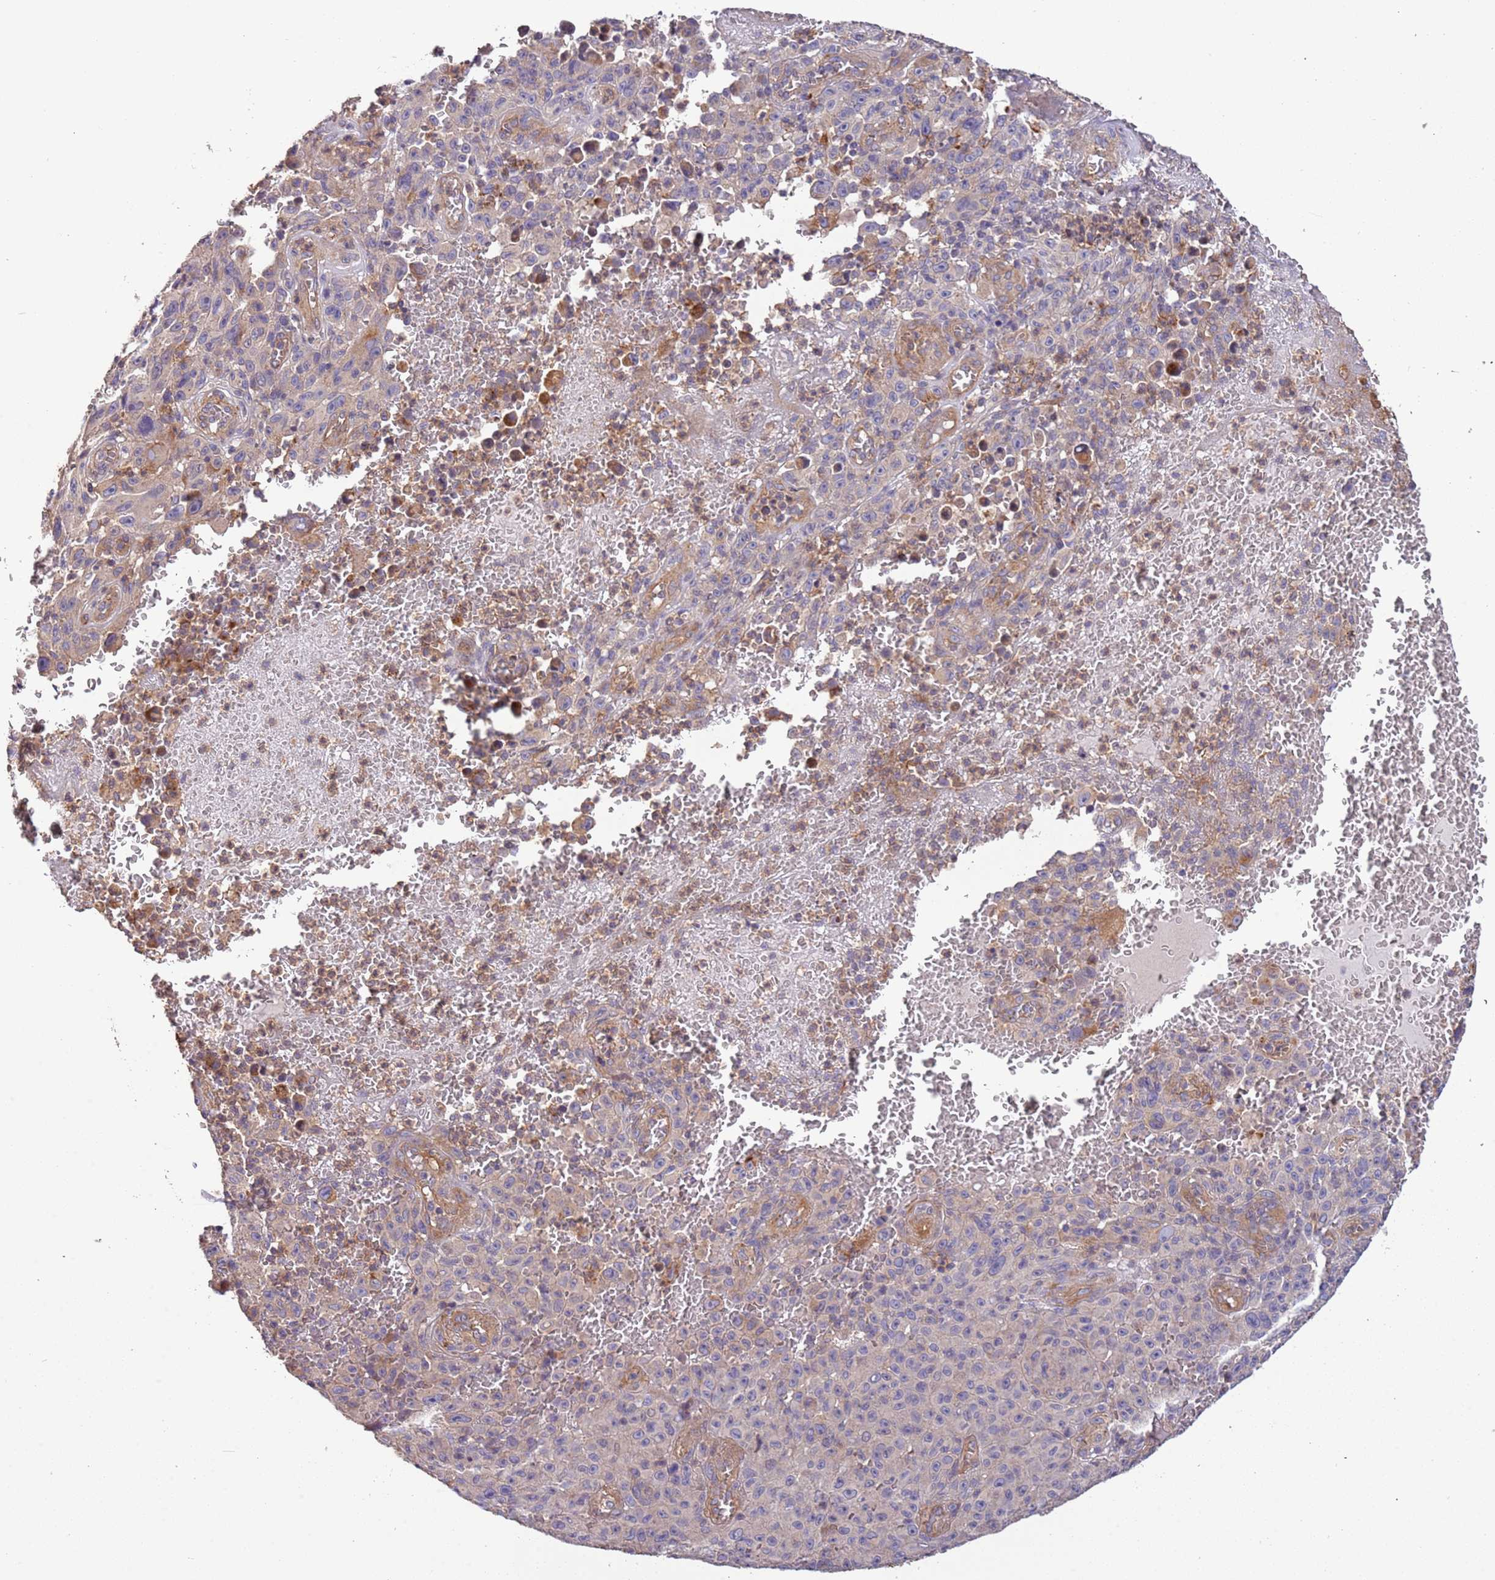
{"staining": {"intensity": "negative", "quantity": "none", "location": "none"}, "tissue": "melanoma", "cell_type": "Tumor cells", "image_type": "cancer", "snomed": [{"axis": "morphology", "description": "Malignant melanoma, NOS"}, {"axis": "topography", "description": "Skin"}], "caption": "Malignant melanoma stained for a protein using immunohistochemistry demonstrates no staining tumor cells.", "gene": "LAMB4", "patient": {"sex": "female", "age": 82}}